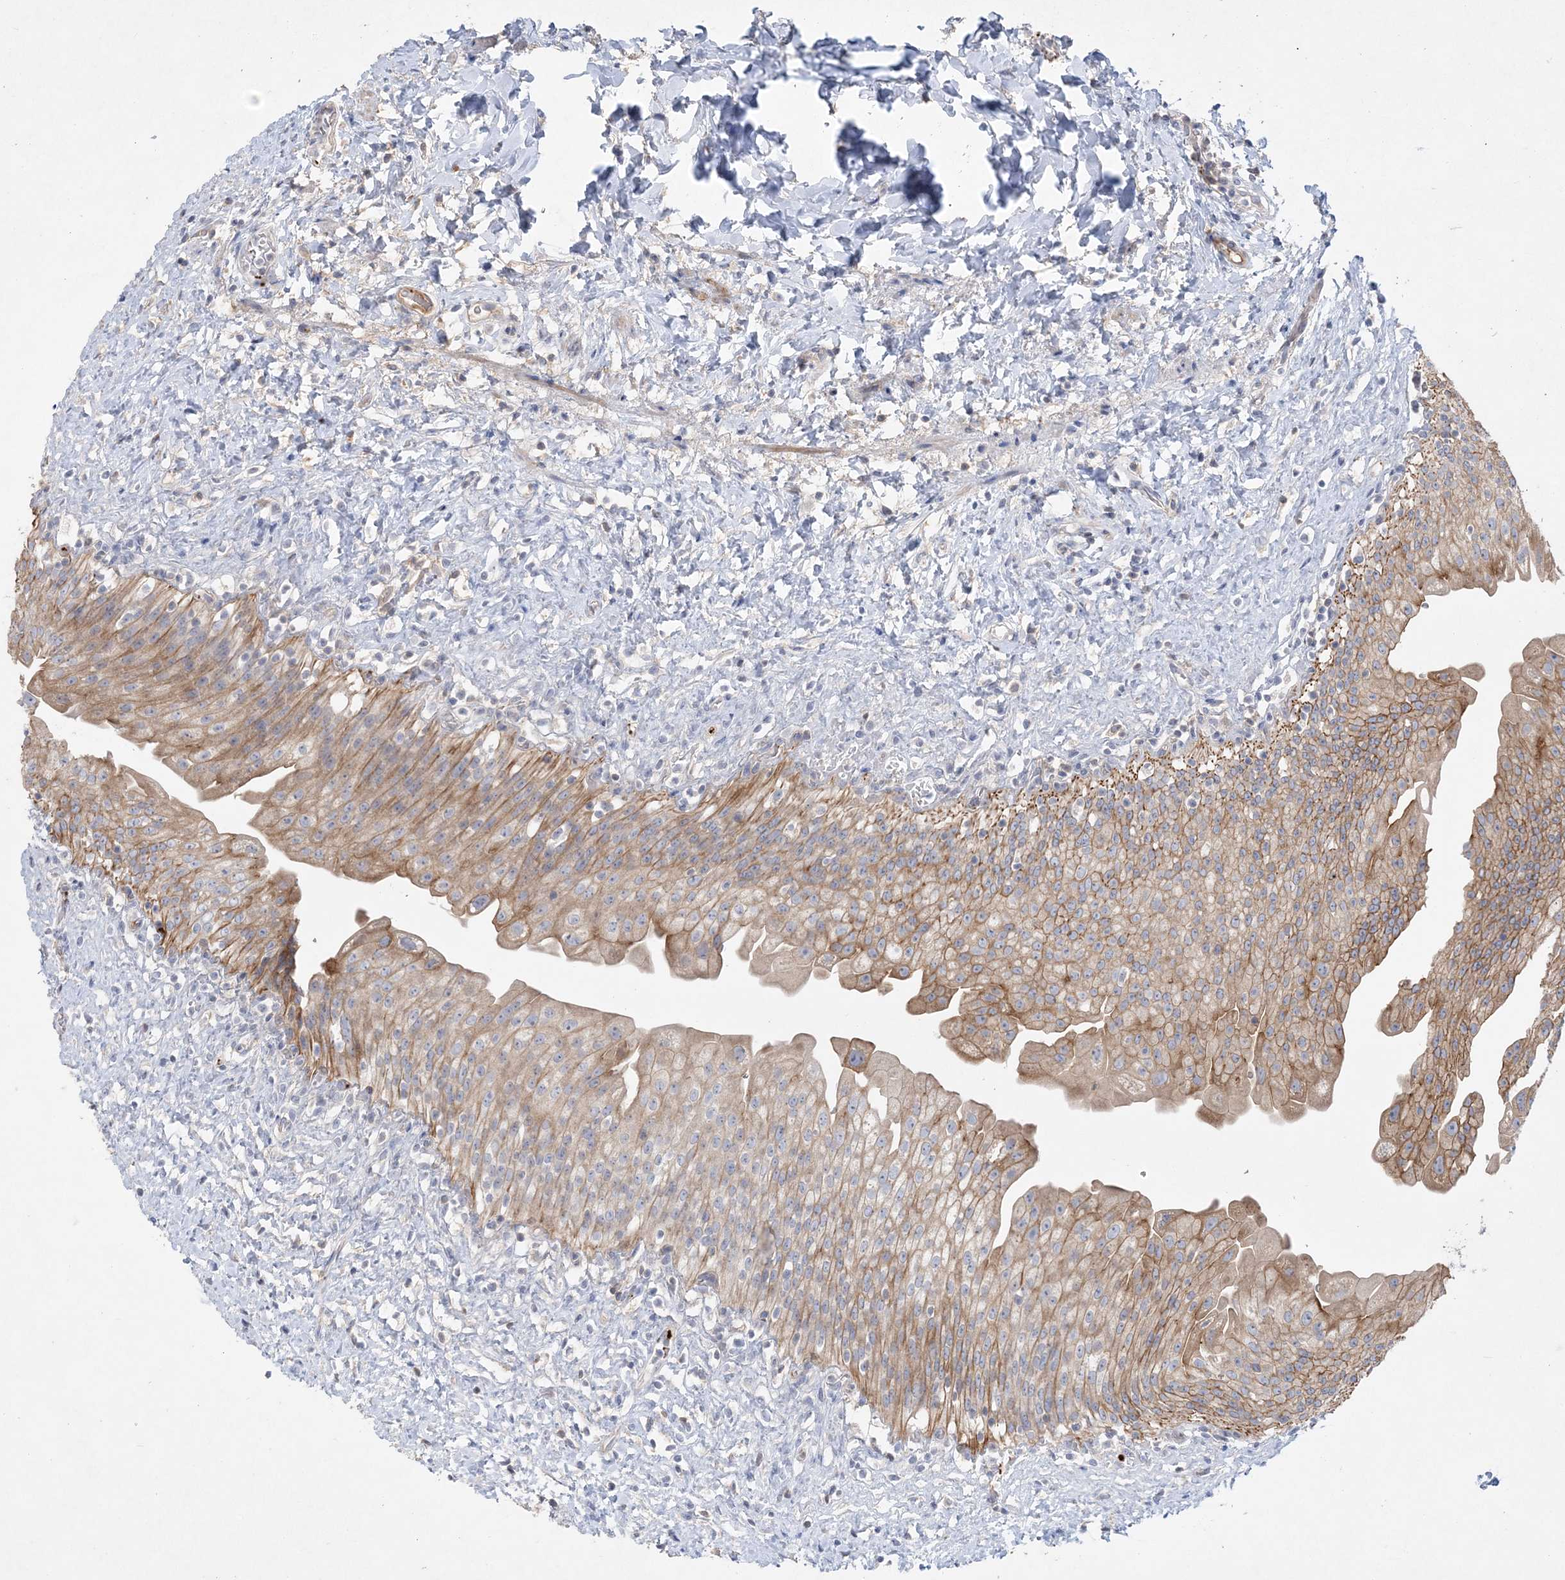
{"staining": {"intensity": "moderate", "quantity": ">75%", "location": "cytoplasmic/membranous"}, "tissue": "urinary bladder", "cell_type": "Urothelial cells", "image_type": "normal", "snomed": [{"axis": "morphology", "description": "Normal tissue, NOS"}, {"axis": "topography", "description": "Urinary bladder"}], "caption": "Immunohistochemical staining of benign urinary bladder reveals moderate cytoplasmic/membranous protein positivity in about >75% of urothelial cells.", "gene": "ADCK2", "patient": {"sex": "female", "age": 27}}